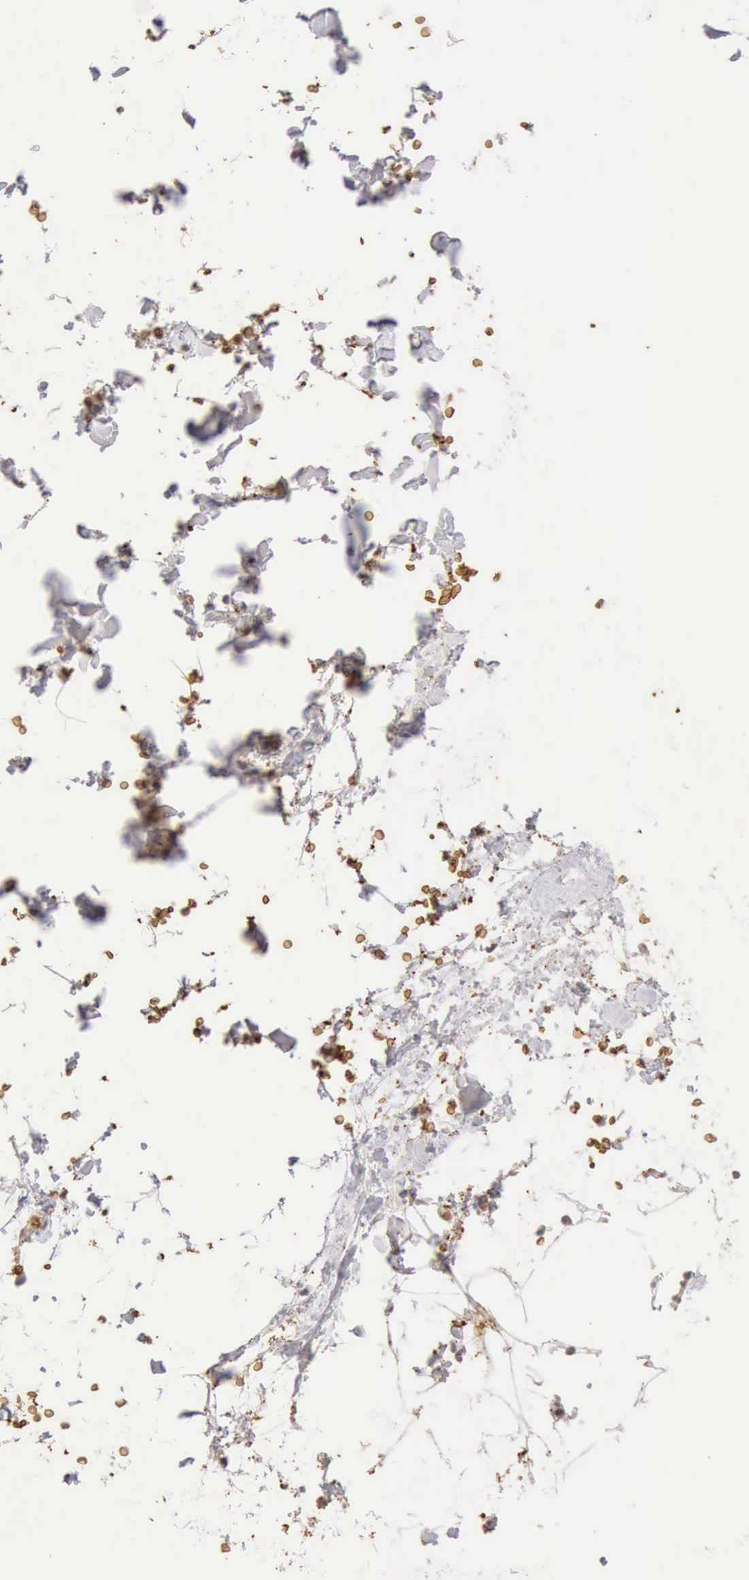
{"staining": {"intensity": "negative", "quantity": "none", "location": "none"}, "tissue": "adipose tissue", "cell_type": "Adipocytes", "image_type": "normal", "snomed": [{"axis": "morphology", "description": "Normal tissue, NOS"}, {"axis": "topography", "description": "Soft tissue"}], "caption": "This is an immunohistochemistry (IHC) image of benign human adipose tissue. There is no positivity in adipocytes.", "gene": "CFI", "patient": {"sex": "male", "age": 72}}